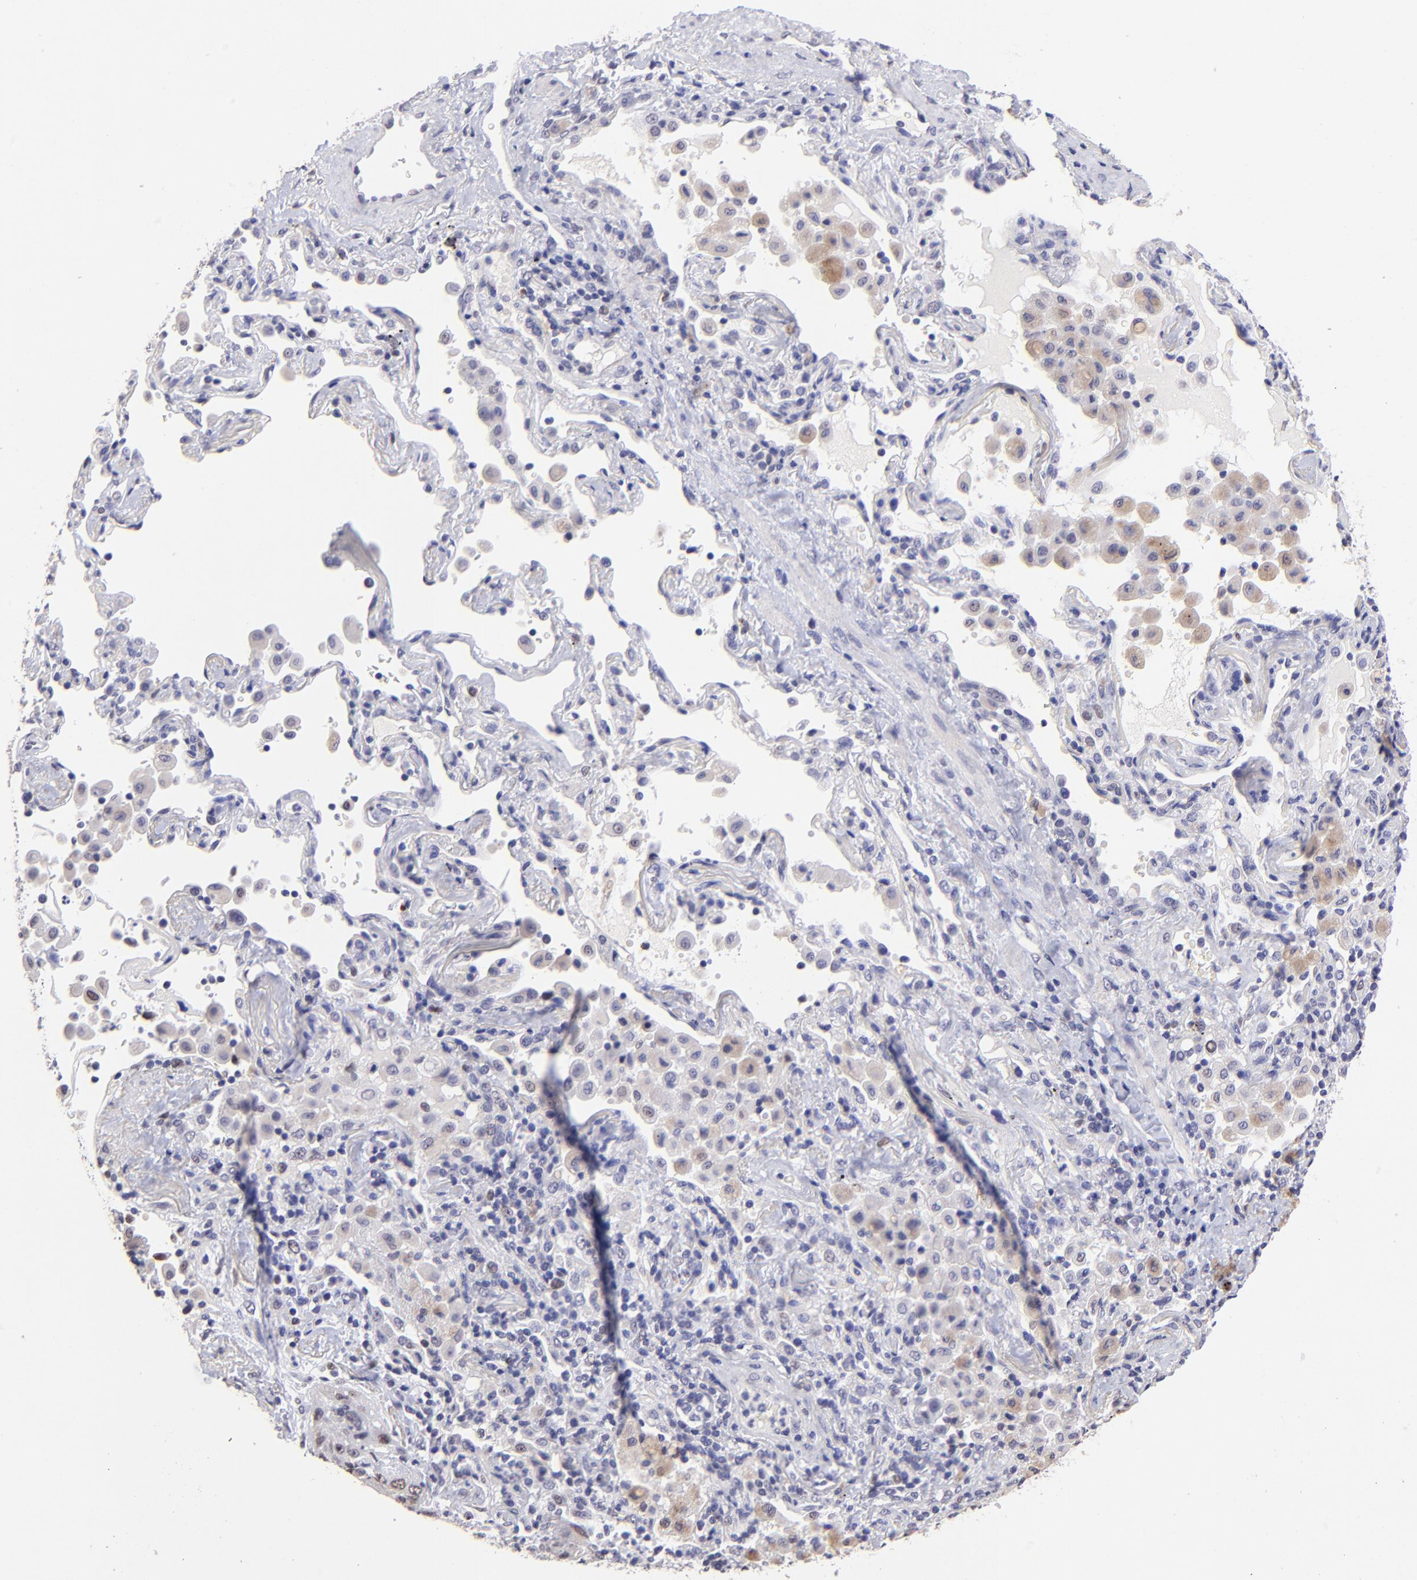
{"staining": {"intensity": "weak", "quantity": "<25%", "location": "nuclear"}, "tissue": "lung cancer", "cell_type": "Tumor cells", "image_type": "cancer", "snomed": [{"axis": "morphology", "description": "Squamous cell carcinoma, NOS"}, {"axis": "topography", "description": "Lung"}], "caption": "Photomicrograph shows no protein positivity in tumor cells of squamous cell carcinoma (lung) tissue. (Immunohistochemistry, brightfield microscopy, high magnification).", "gene": "DNMT1", "patient": {"sex": "female", "age": 67}}